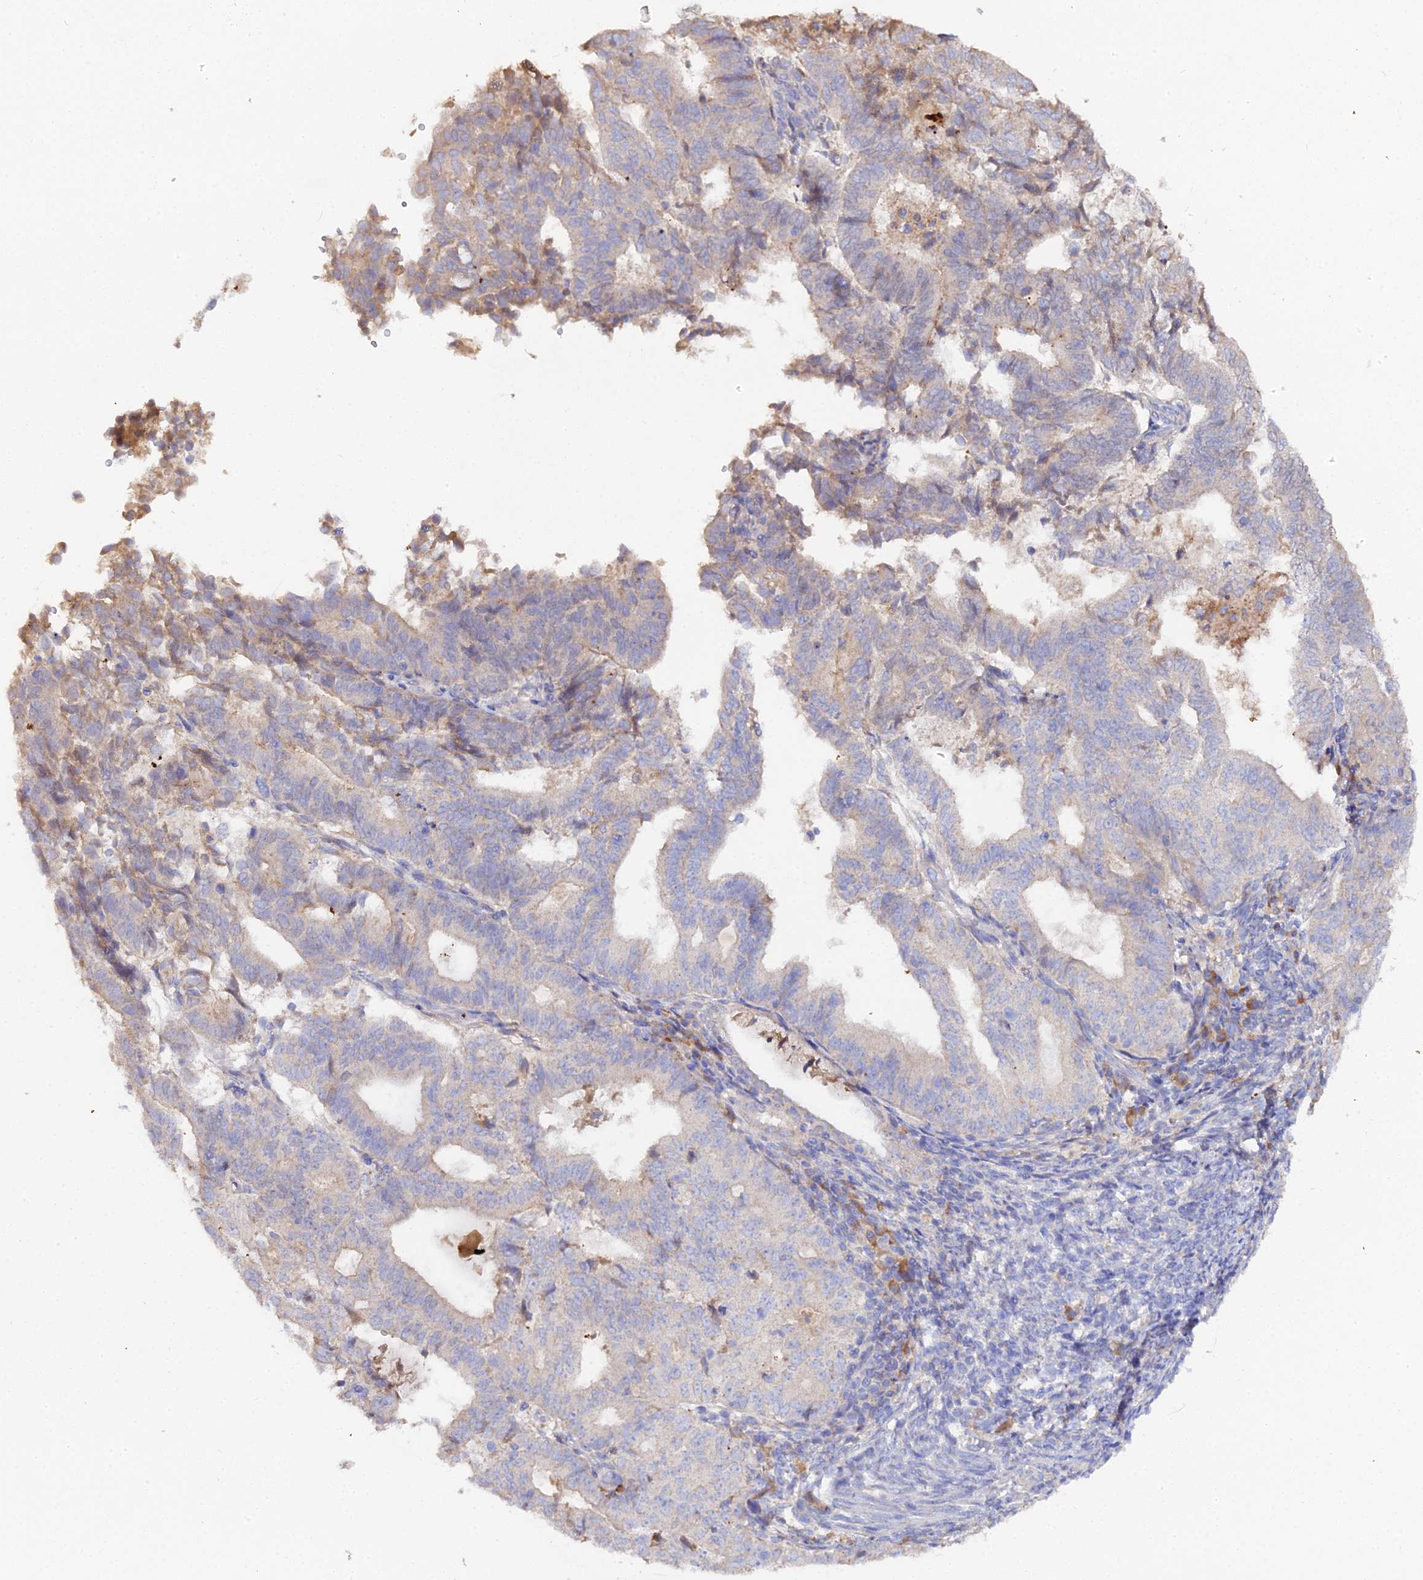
{"staining": {"intensity": "moderate", "quantity": "<25%", "location": "cytoplasmic/membranous"}, "tissue": "endometrial cancer", "cell_type": "Tumor cells", "image_type": "cancer", "snomed": [{"axis": "morphology", "description": "Adenocarcinoma, NOS"}, {"axis": "topography", "description": "Endometrium"}], "caption": "Immunohistochemistry (IHC) of endometrial cancer (adenocarcinoma) reveals low levels of moderate cytoplasmic/membranous expression in about <25% of tumor cells. (DAB (3,3'-diaminobenzidine) IHC with brightfield microscopy, high magnification).", "gene": "SCX", "patient": {"sex": "female", "age": 70}}